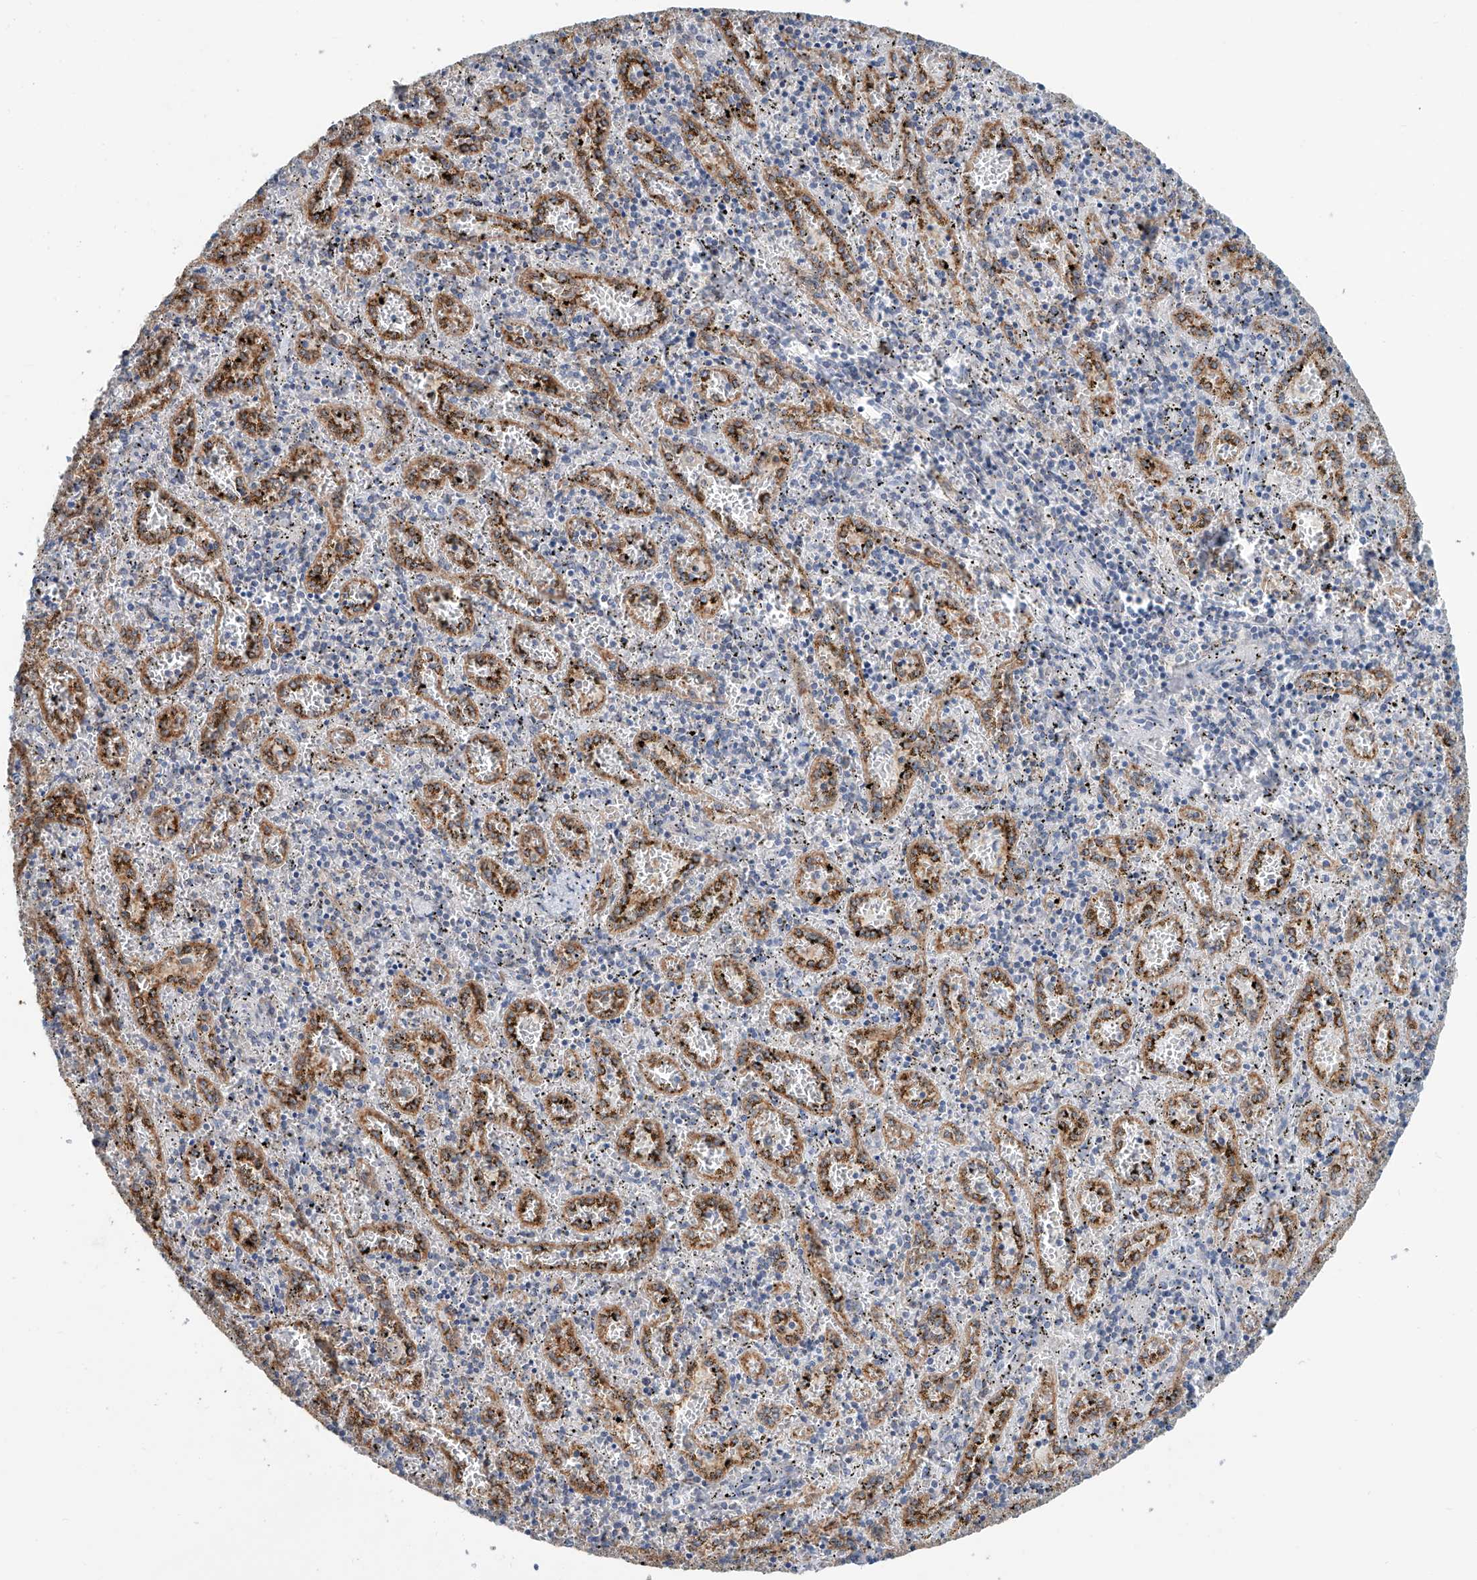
{"staining": {"intensity": "negative", "quantity": "none", "location": "none"}, "tissue": "spleen", "cell_type": "Cells in red pulp", "image_type": "normal", "snomed": [{"axis": "morphology", "description": "Normal tissue, NOS"}, {"axis": "topography", "description": "Spleen"}], "caption": "IHC of unremarkable spleen exhibits no staining in cells in red pulp.", "gene": "KCNK10", "patient": {"sex": "male", "age": 11}}